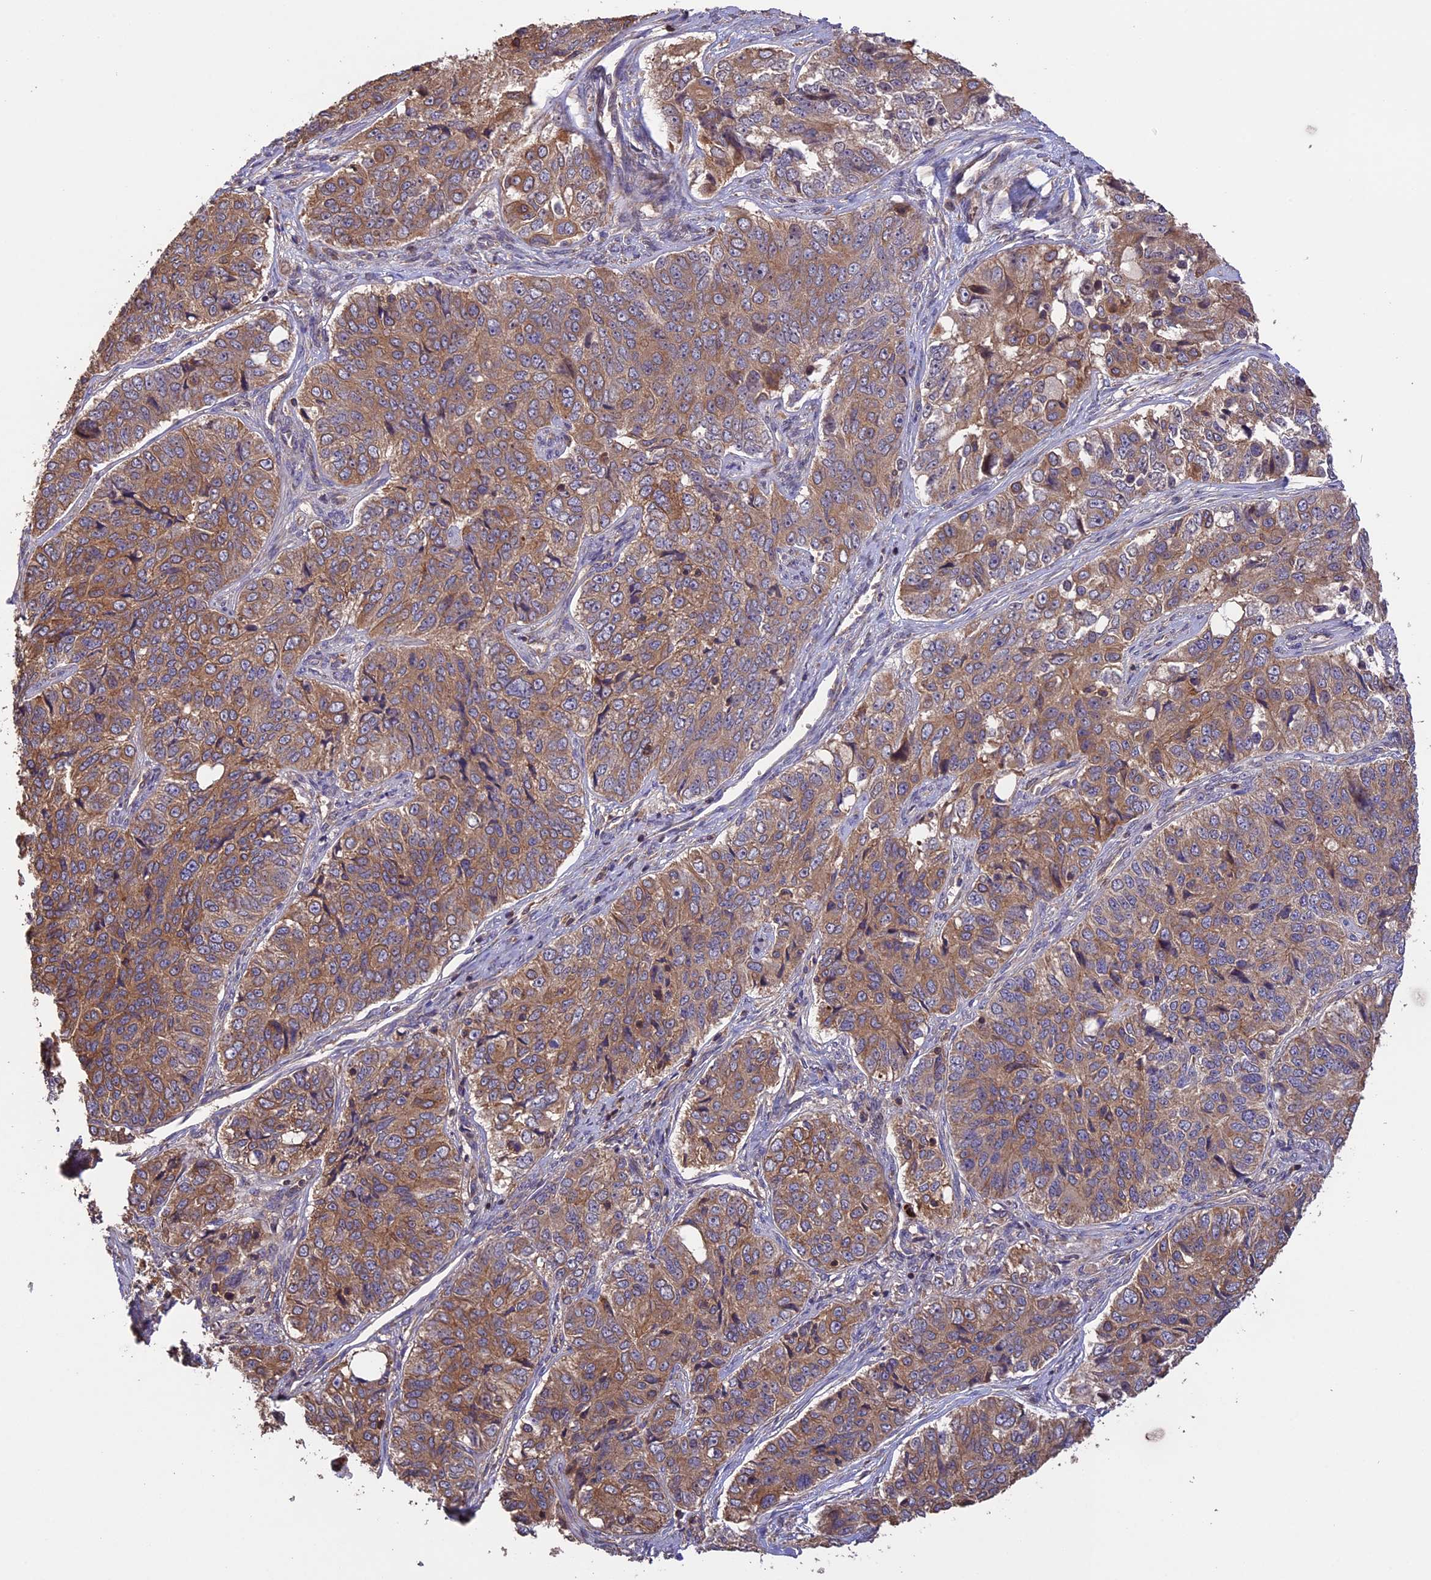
{"staining": {"intensity": "moderate", "quantity": ">75%", "location": "cytoplasmic/membranous"}, "tissue": "ovarian cancer", "cell_type": "Tumor cells", "image_type": "cancer", "snomed": [{"axis": "morphology", "description": "Carcinoma, endometroid"}, {"axis": "topography", "description": "Ovary"}], "caption": "DAB immunohistochemical staining of human ovarian cancer reveals moderate cytoplasmic/membranous protein positivity in approximately >75% of tumor cells.", "gene": "GAS8", "patient": {"sex": "female", "age": 51}}